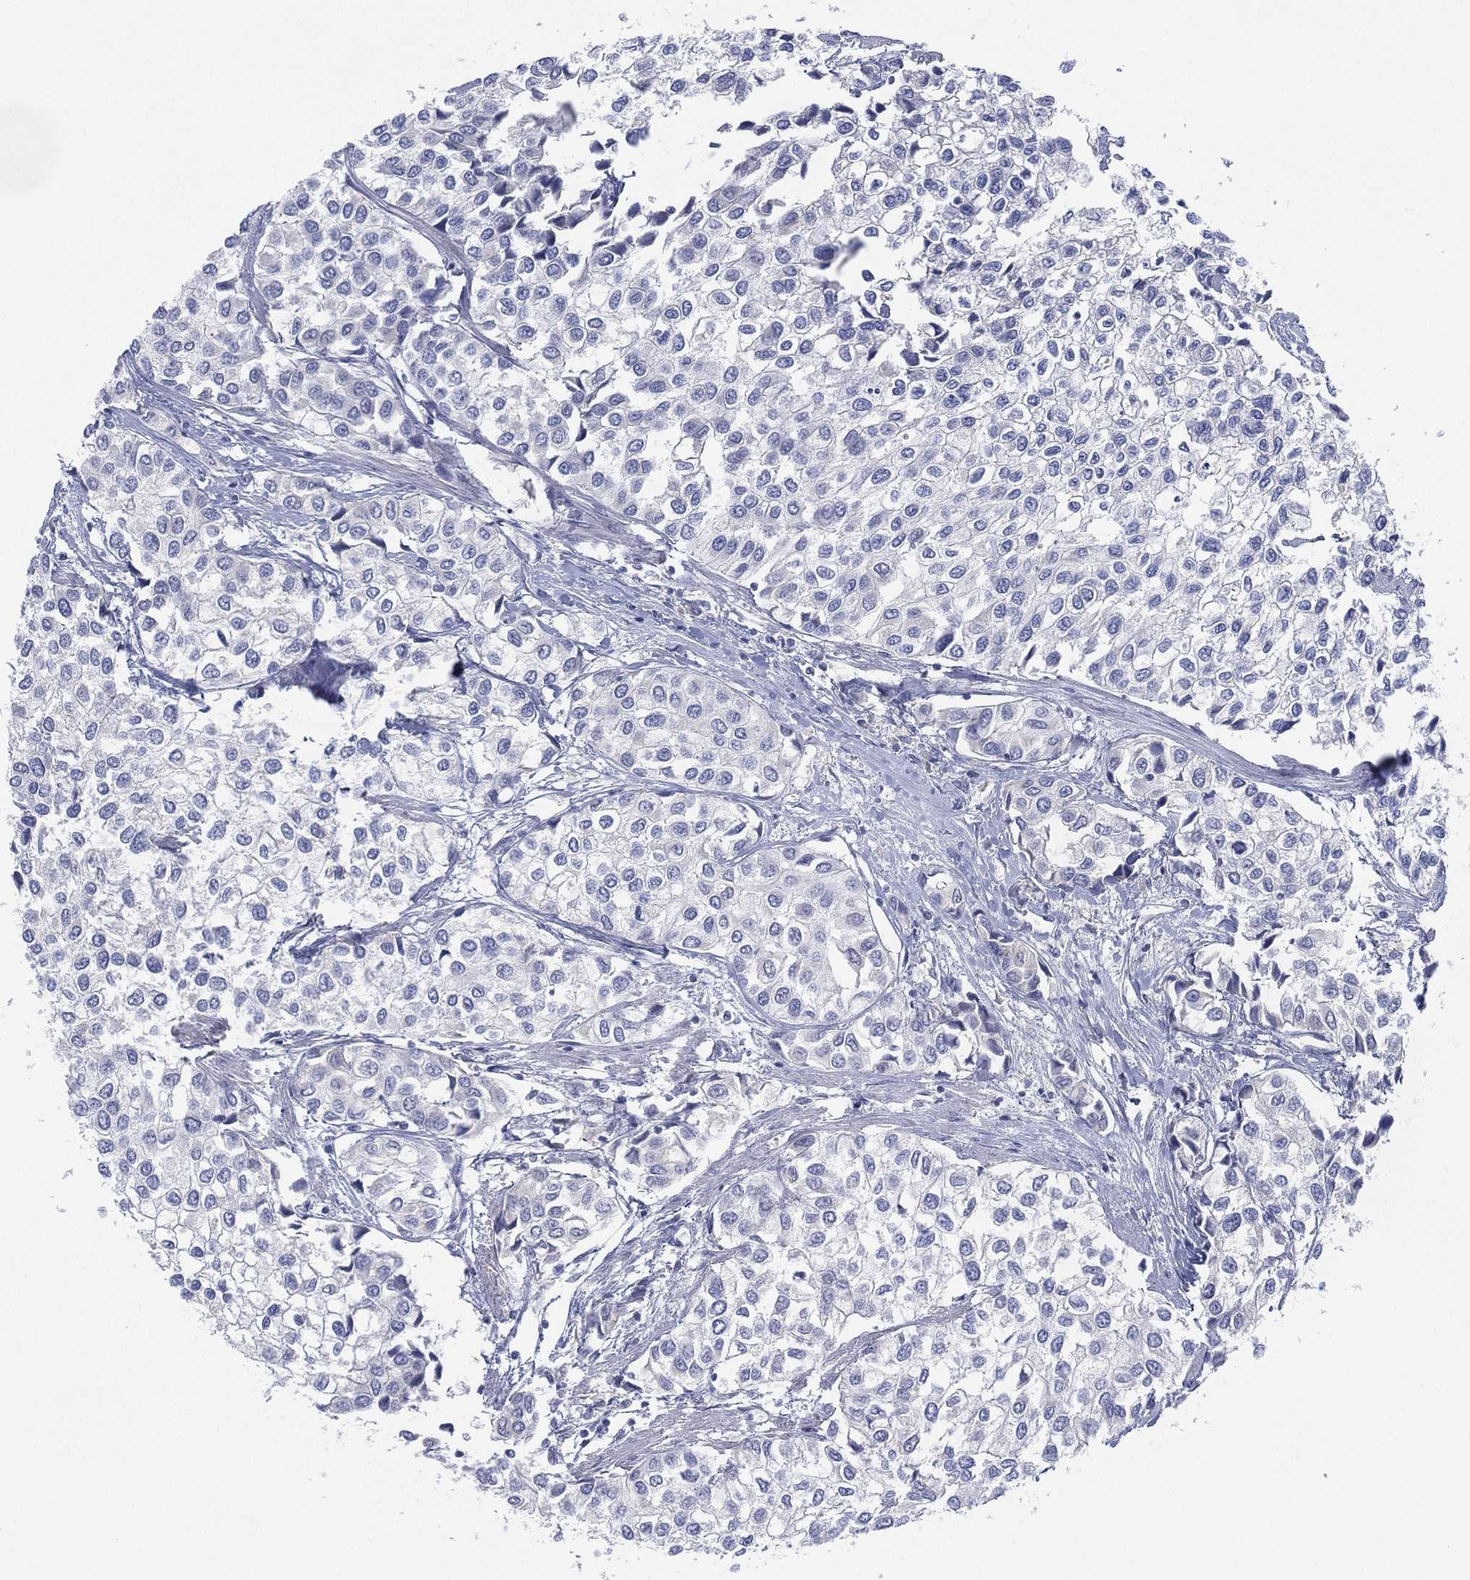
{"staining": {"intensity": "negative", "quantity": "none", "location": "none"}, "tissue": "urothelial cancer", "cell_type": "Tumor cells", "image_type": "cancer", "snomed": [{"axis": "morphology", "description": "Urothelial carcinoma, High grade"}, {"axis": "topography", "description": "Urinary bladder"}], "caption": "IHC of human urothelial cancer shows no positivity in tumor cells. (DAB IHC, high magnification).", "gene": "CYP2D6", "patient": {"sex": "male", "age": 73}}